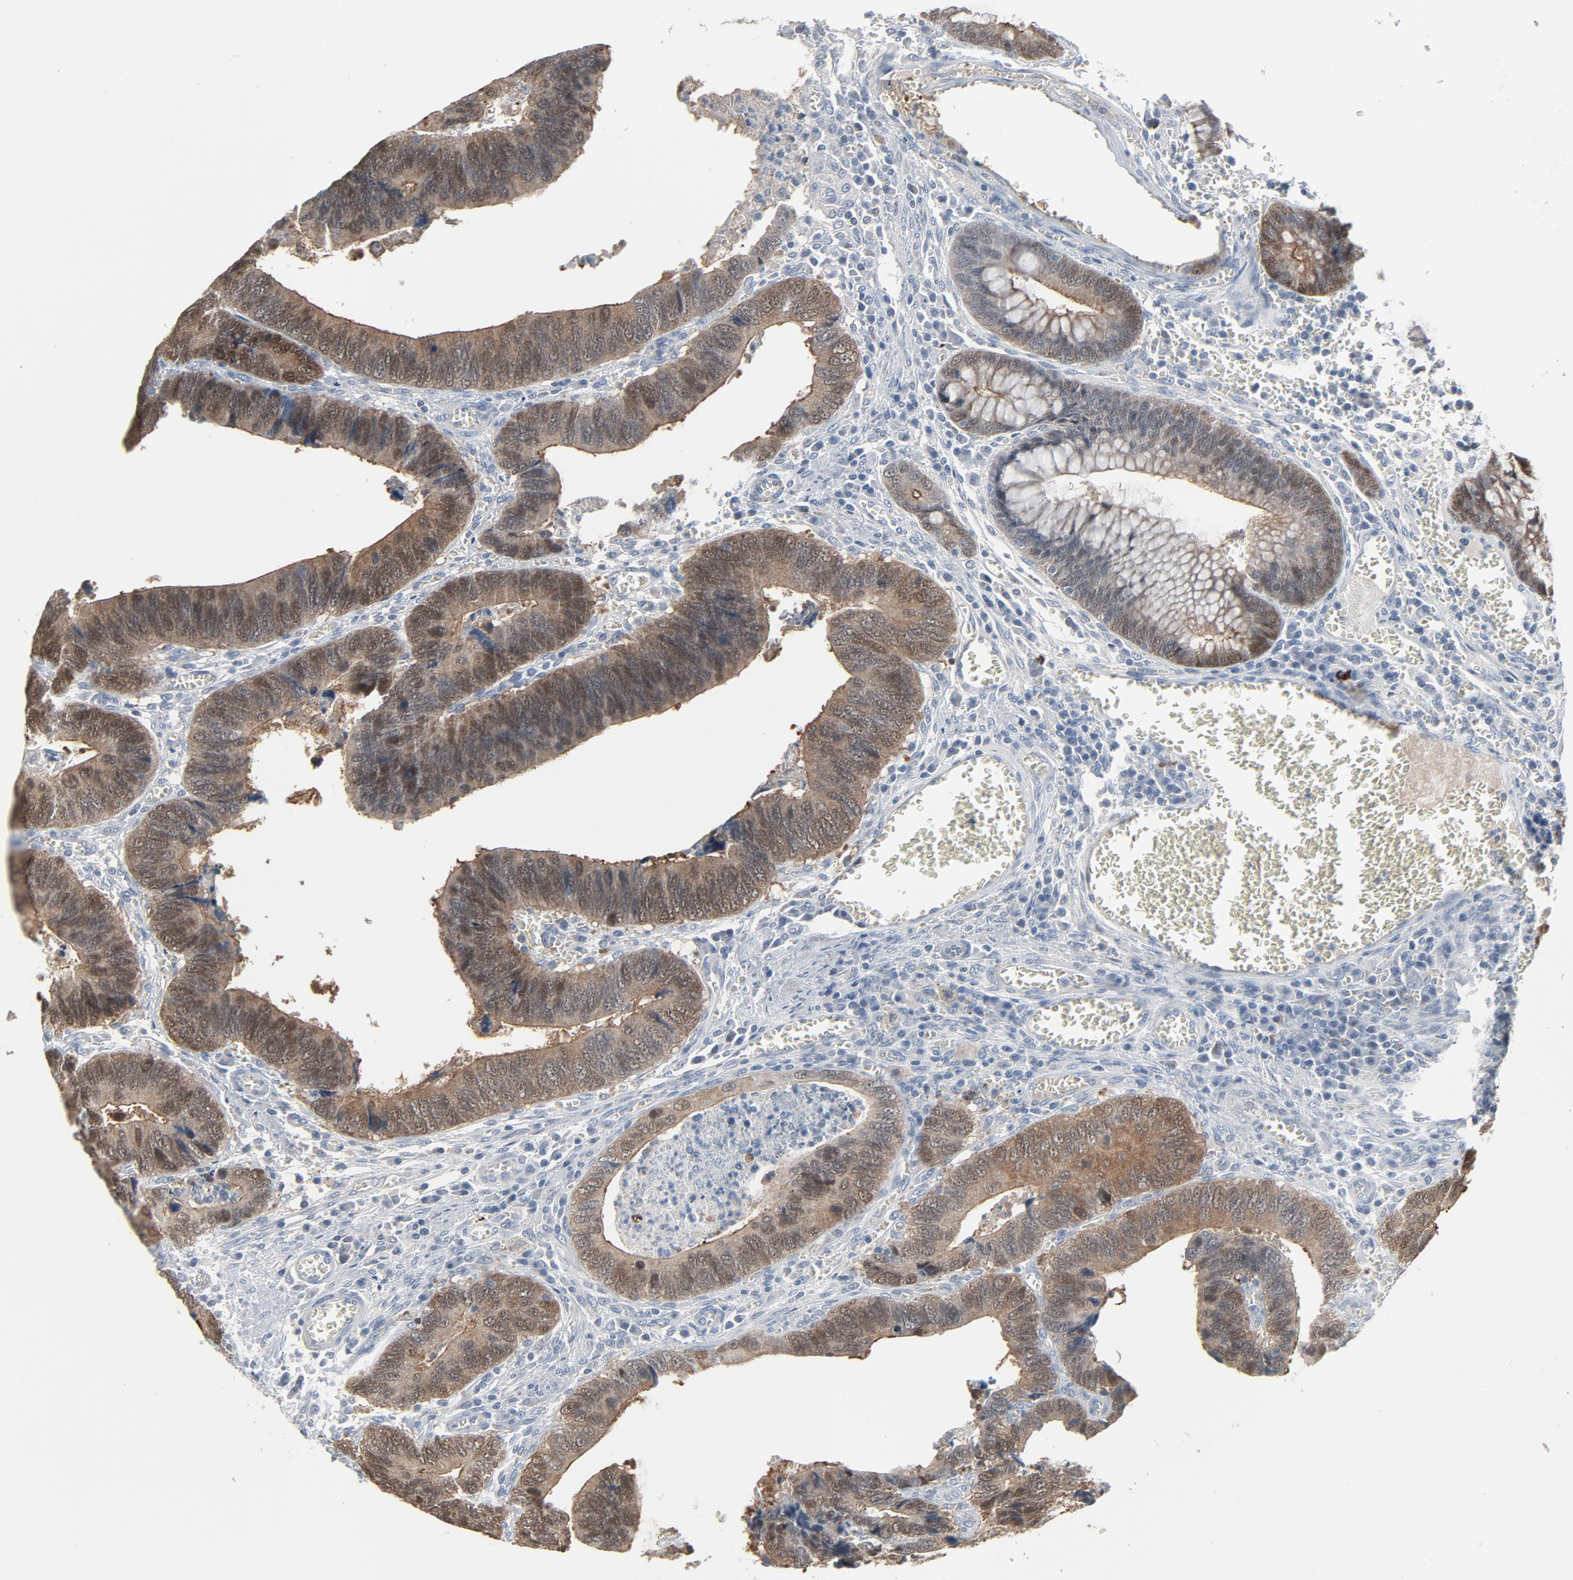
{"staining": {"intensity": "moderate", "quantity": ">75%", "location": "cytoplasmic/membranous,nuclear"}, "tissue": "colorectal cancer", "cell_type": "Tumor cells", "image_type": "cancer", "snomed": [{"axis": "morphology", "description": "Adenocarcinoma, NOS"}, {"axis": "topography", "description": "Colon"}], "caption": "Protein expression by immunohistochemistry (IHC) demonstrates moderate cytoplasmic/membranous and nuclear positivity in about >75% of tumor cells in colorectal cancer (adenocarcinoma).", "gene": "GPX2", "patient": {"sex": "male", "age": 72}}